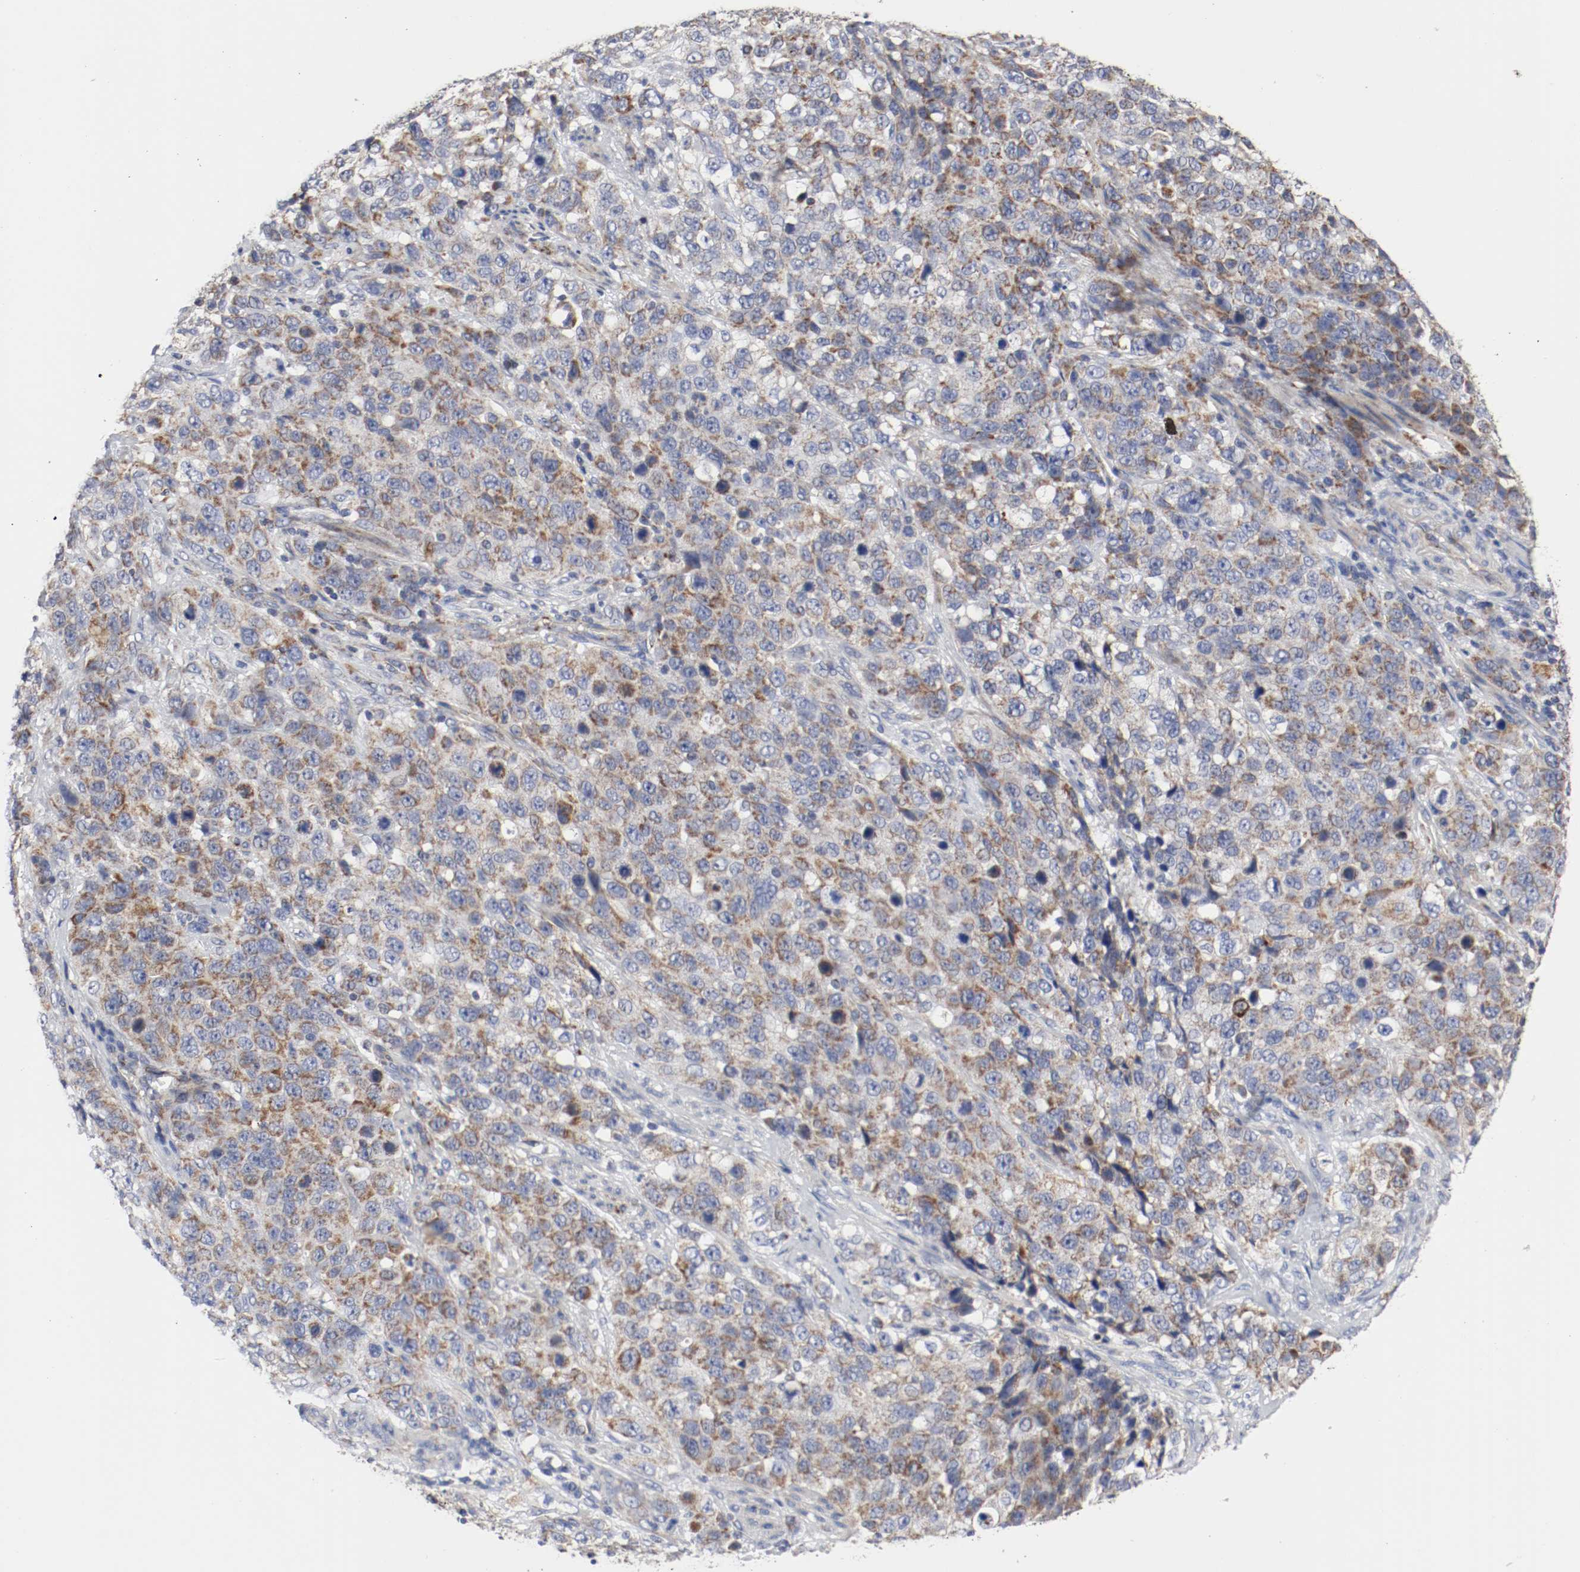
{"staining": {"intensity": "moderate", "quantity": ">75%", "location": "cytoplasmic/membranous"}, "tissue": "stomach cancer", "cell_type": "Tumor cells", "image_type": "cancer", "snomed": [{"axis": "morphology", "description": "Normal tissue, NOS"}, {"axis": "morphology", "description": "Adenocarcinoma, NOS"}, {"axis": "topography", "description": "Stomach"}], "caption": "Moderate cytoplasmic/membranous expression is appreciated in about >75% of tumor cells in stomach adenocarcinoma.", "gene": "AFG3L2", "patient": {"sex": "male", "age": 48}}